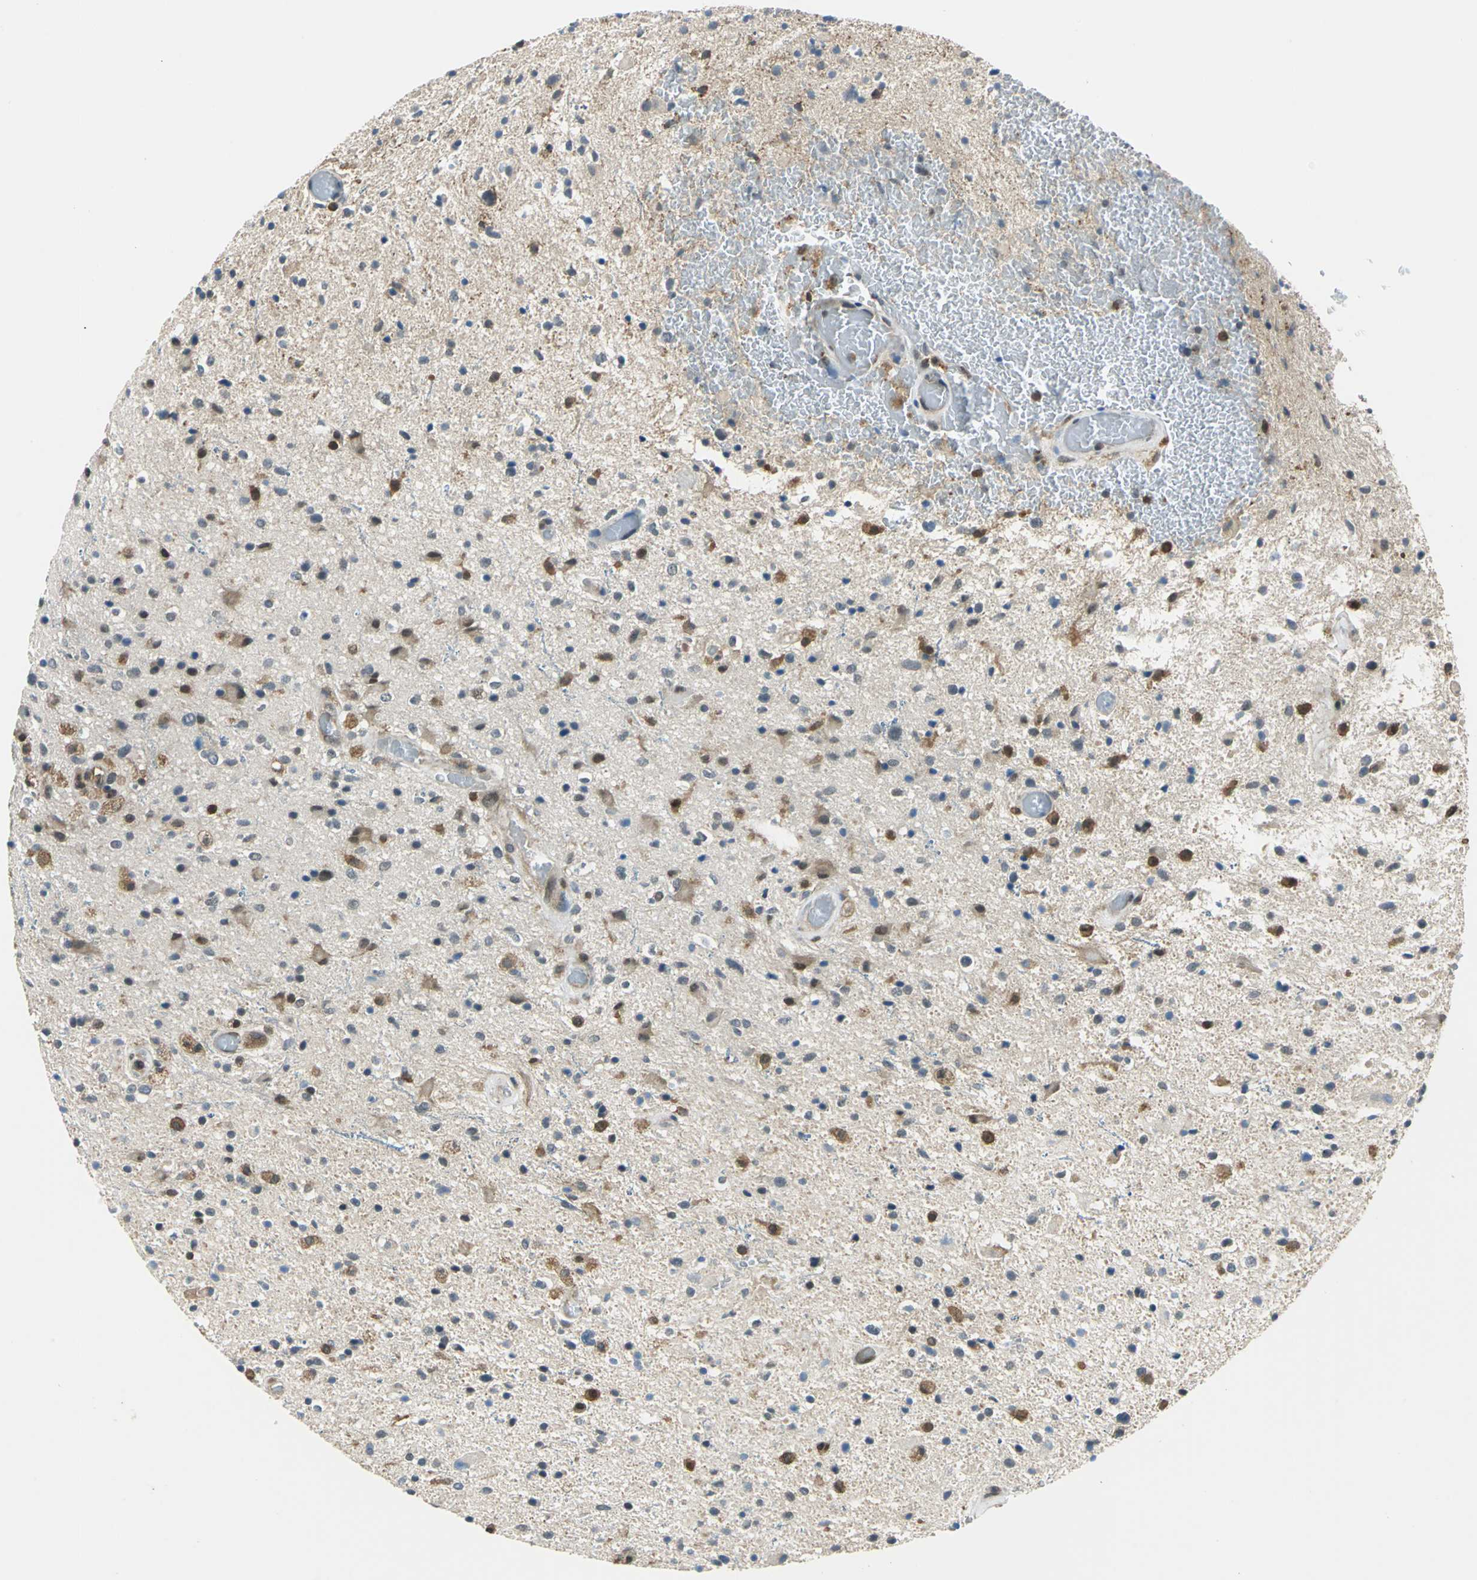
{"staining": {"intensity": "moderate", "quantity": "<25%", "location": "cytoplasmic/membranous,nuclear"}, "tissue": "glioma", "cell_type": "Tumor cells", "image_type": "cancer", "snomed": [{"axis": "morphology", "description": "Glioma, malignant, High grade"}, {"axis": "topography", "description": "Brain"}], "caption": "A high-resolution photomicrograph shows immunohistochemistry (IHC) staining of malignant high-grade glioma, which shows moderate cytoplasmic/membranous and nuclear expression in about <25% of tumor cells.", "gene": "ARPC3", "patient": {"sex": "male", "age": 33}}